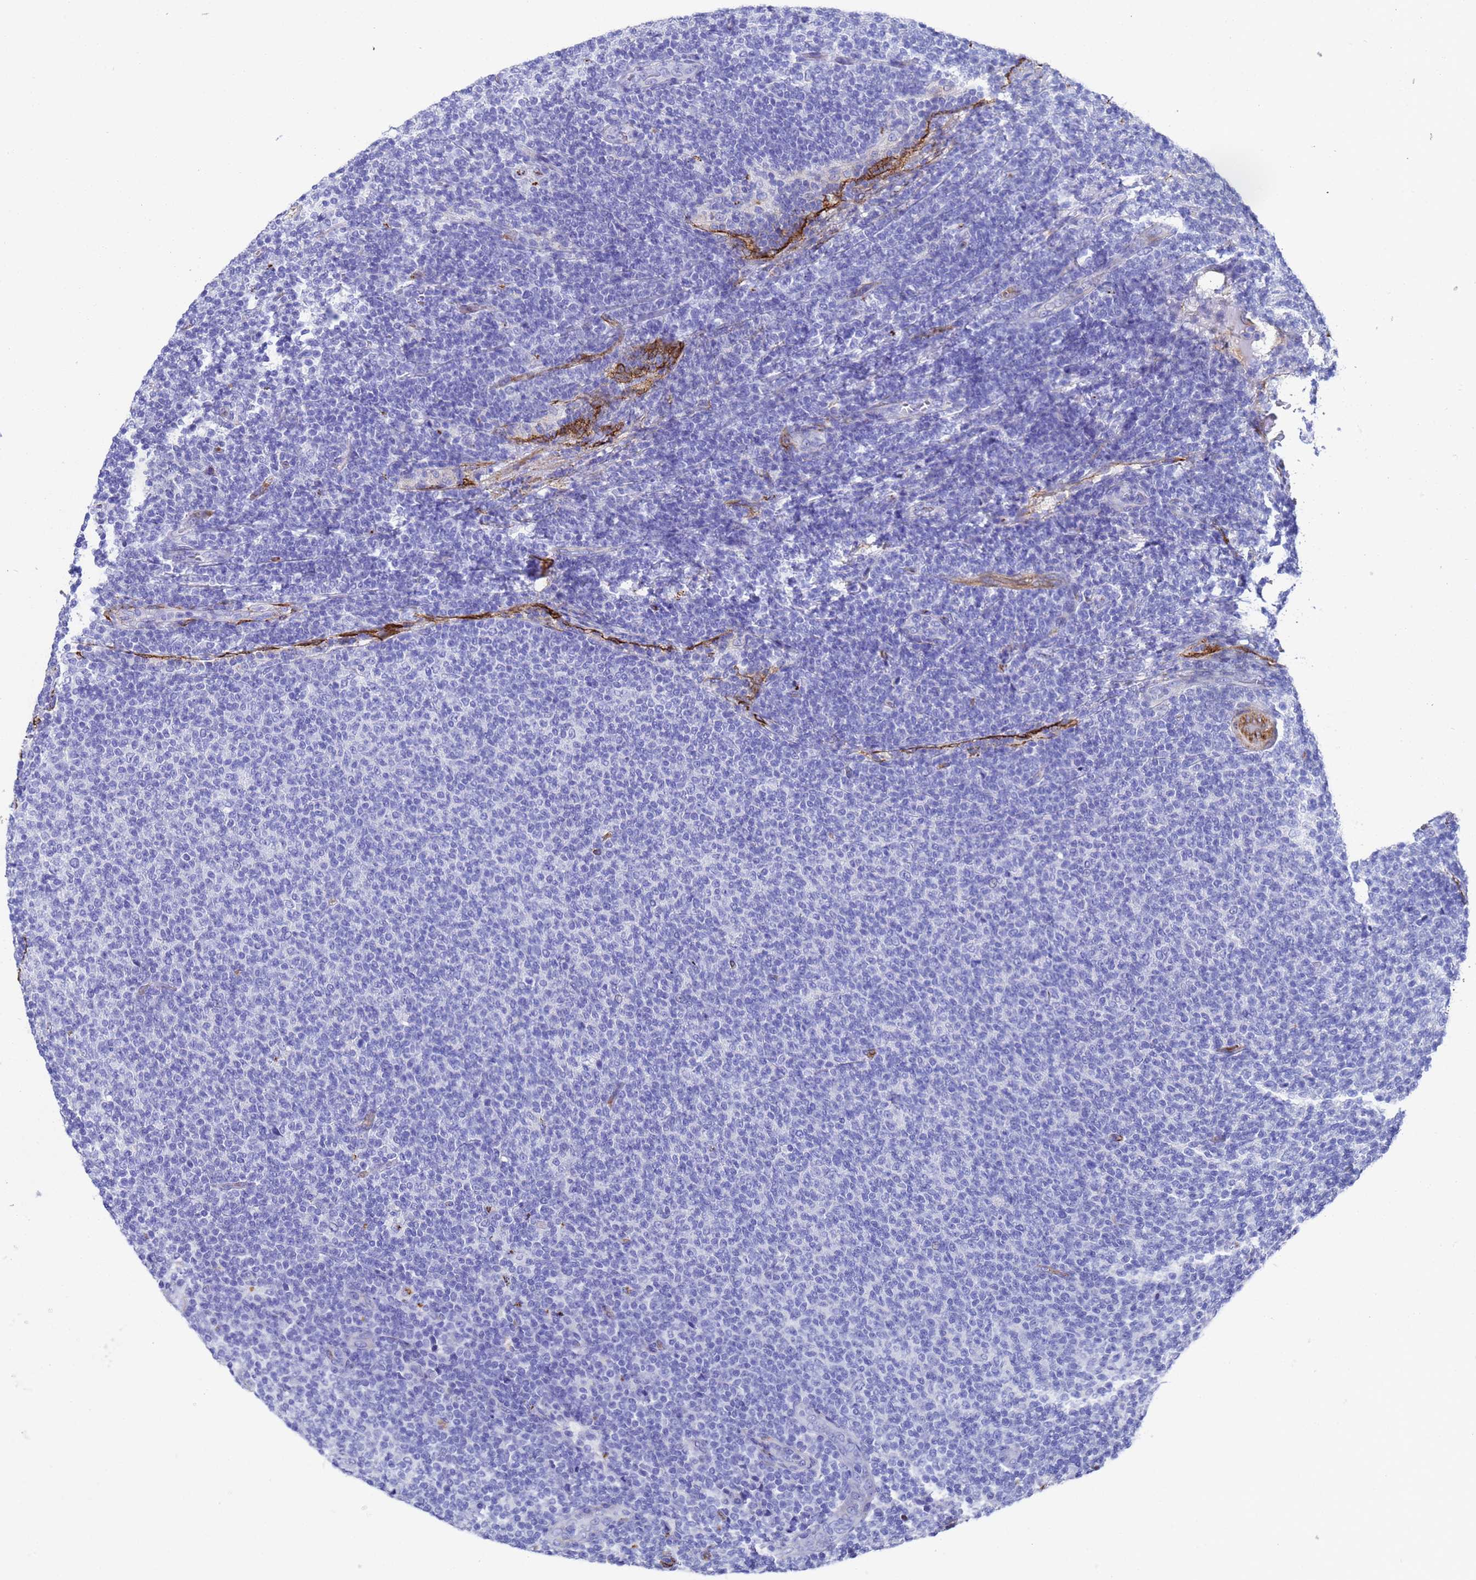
{"staining": {"intensity": "negative", "quantity": "none", "location": "none"}, "tissue": "lymphoma", "cell_type": "Tumor cells", "image_type": "cancer", "snomed": [{"axis": "morphology", "description": "Malignant lymphoma, non-Hodgkin's type, Low grade"}, {"axis": "topography", "description": "Lymph node"}], "caption": "Malignant lymphoma, non-Hodgkin's type (low-grade) was stained to show a protein in brown. There is no significant expression in tumor cells.", "gene": "ADIPOQ", "patient": {"sex": "male", "age": 66}}